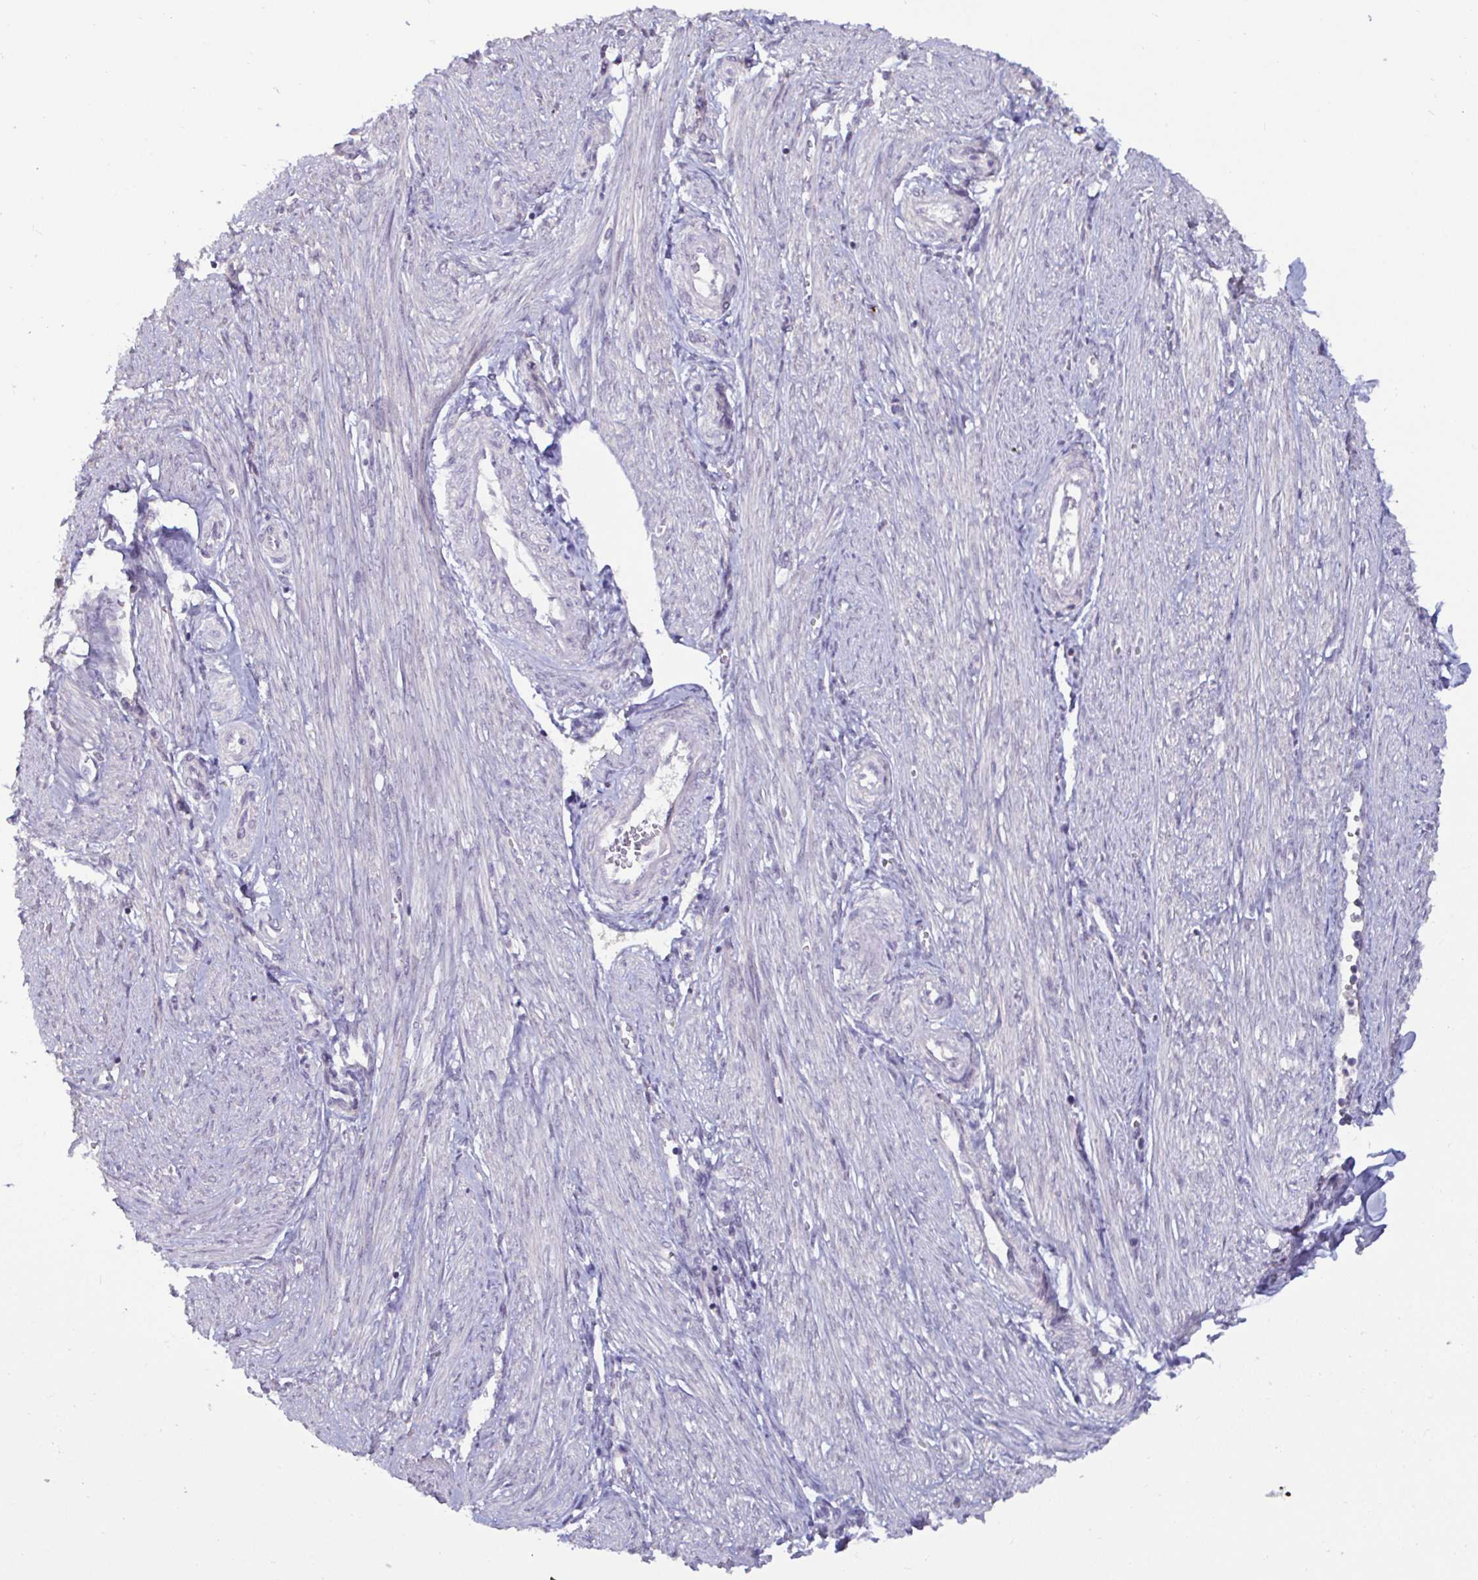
{"staining": {"intensity": "negative", "quantity": "none", "location": "none"}, "tissue": "endometrium", "cell_type": "Cells in endometrial stroma", "image_type": "normal", "snomed": [{"axis": "morphology", "description": "Normal tissue, NOS"}, {"axis": "topography", "description": "Endometrium"}], "caption": "Human endometrium stained for a protein using immunohistochemistry exhibits no expression in cells in endometrial stroma.", "gene": "GSTM1", "patient": {"sex": "female", "age": 24}}